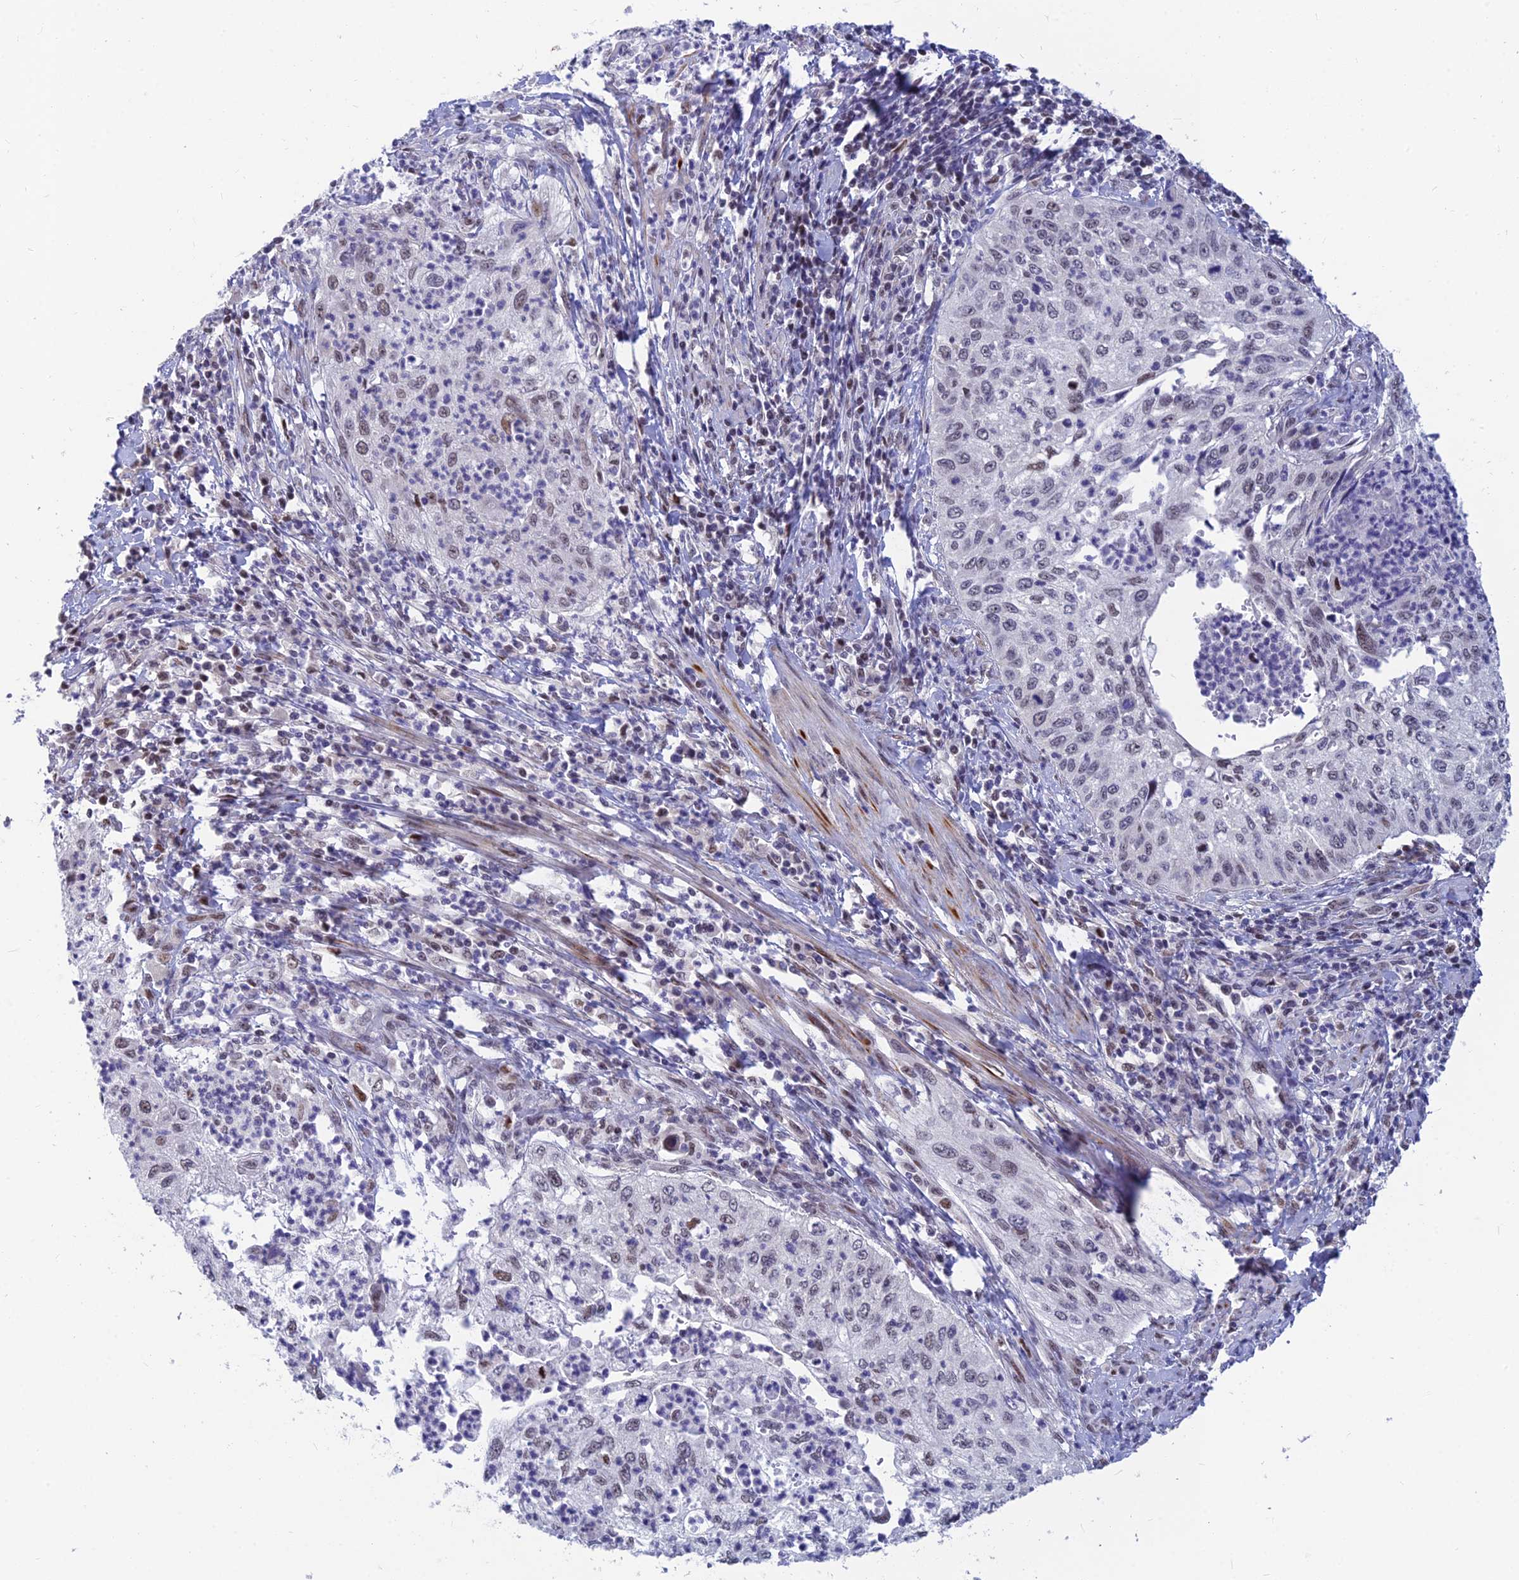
{"staining": {"intensity": "weak", "quantity": "<25%", "location": "nuclear"}, "tissue": "cervical cancer", "cell_type": "Tumor cells", "image_type": "cancer", "snomed": [{"axis": "morphology", "description": "Squamous cell carcinoma, NOS"}, {"axis": "topography", "description": "Cervix"}], "caption": "This is an immunohistochemistry (IHC) image of squamous cell carcinoma (cervical). There is no positivity in tumor cells.", "gene": "CLK4", "patient": {"sex": "female", "age": 30}}